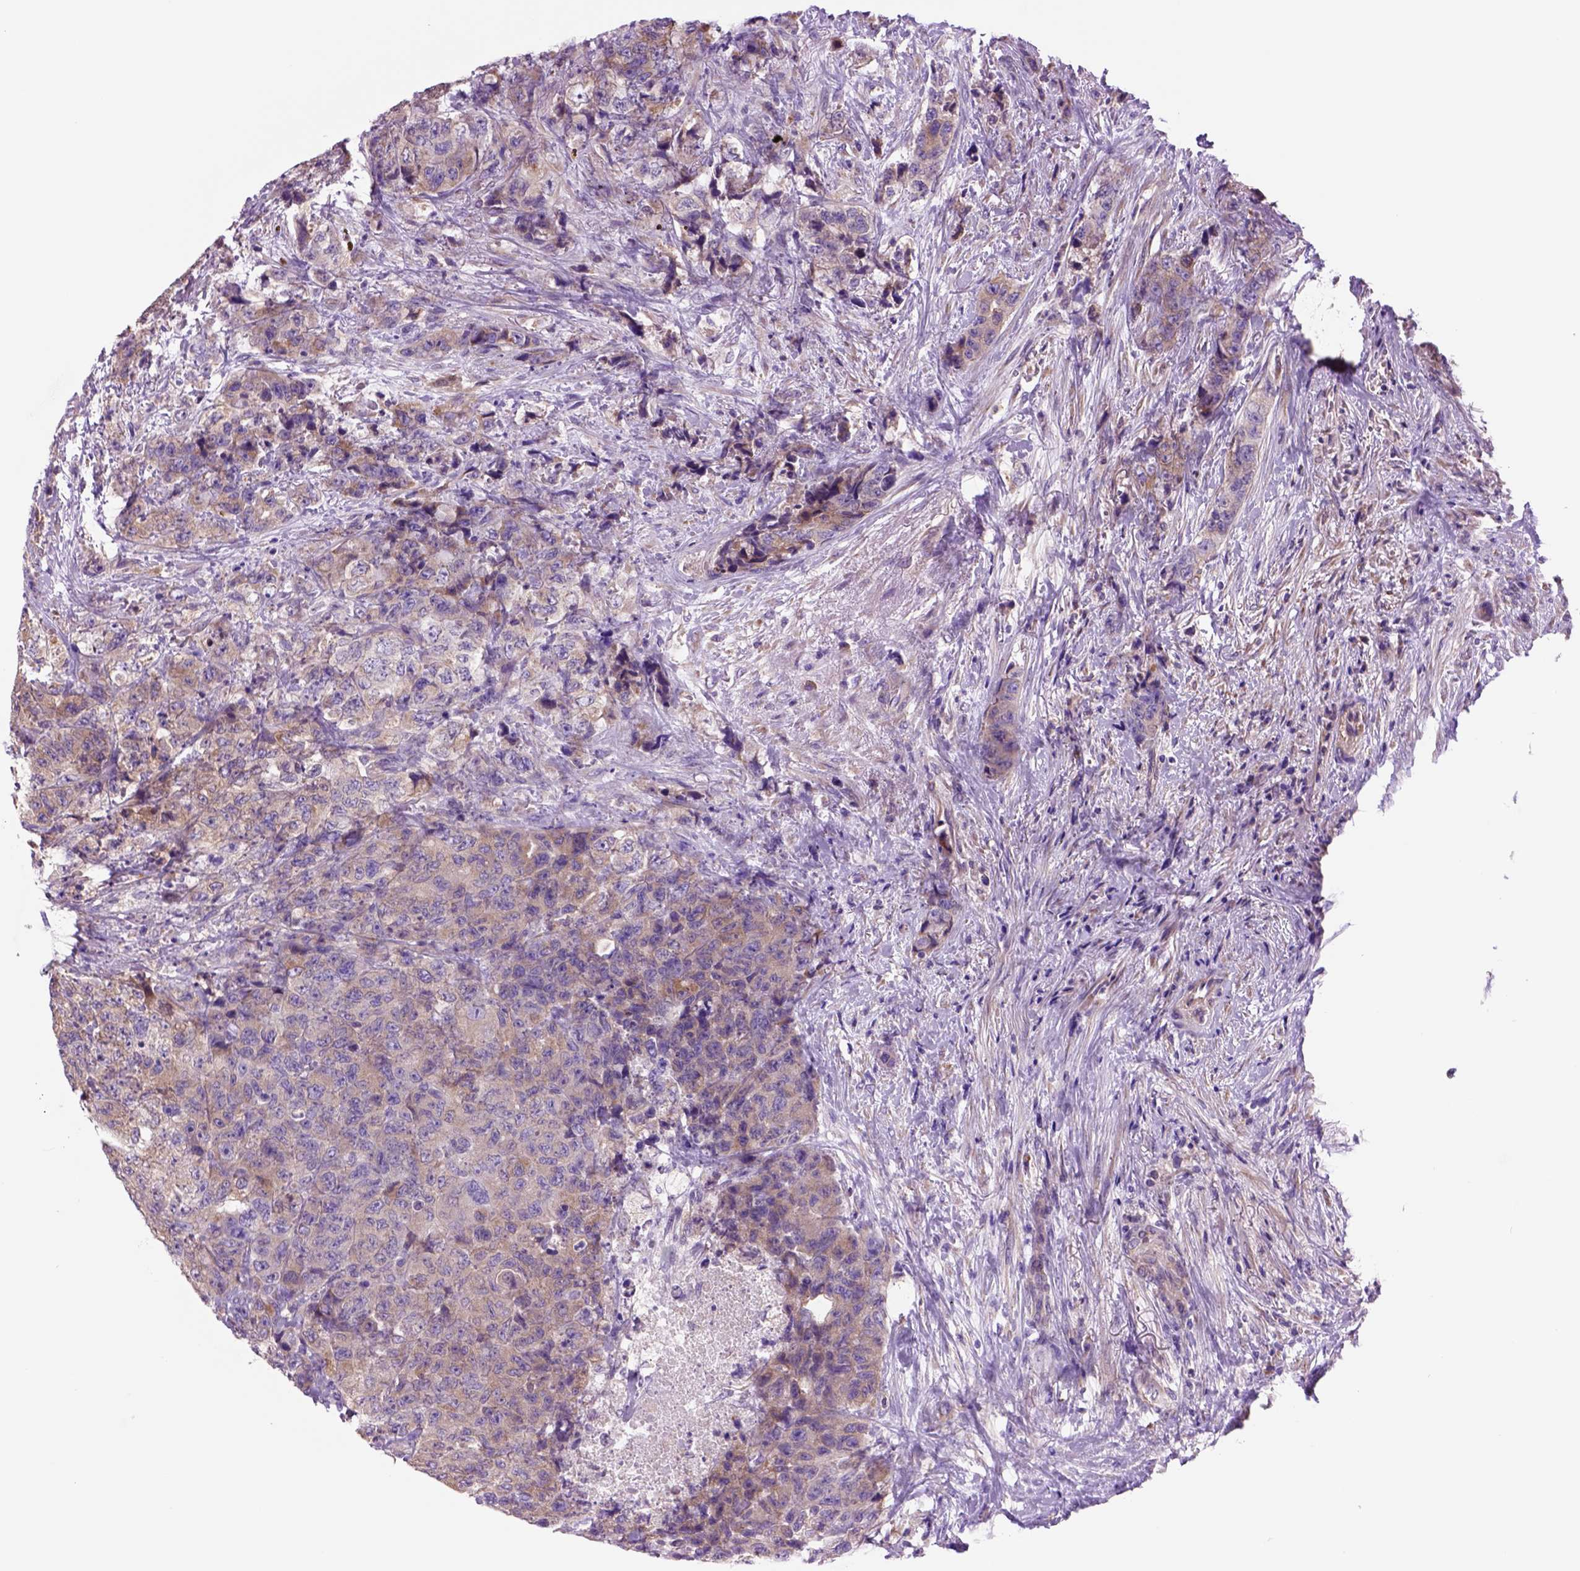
{"staining": {"intensity": "moderate", "quantity": "<25%", "location": "cytoplasmic/membranous"}, "tissue": "urothelial cancer", "cell_type": "Tumor cells", "image_type": "cancer", "snomed": [{"axis": "morphology", "description": "Urothelial carcinoma, High grade"}, {"axis": "topography", "description": "Urinary bladder"}], "caption": "A high-resolution histopathology image shows immunohistochemistry (IHC) staining of high-grade urothelial carcinoma, which exhibits moderate cytoplasmic/membranous staining in about <25% of tumor cells.", "gene": "PIAS3", "patient": {"sex": "female", "age": 78}}